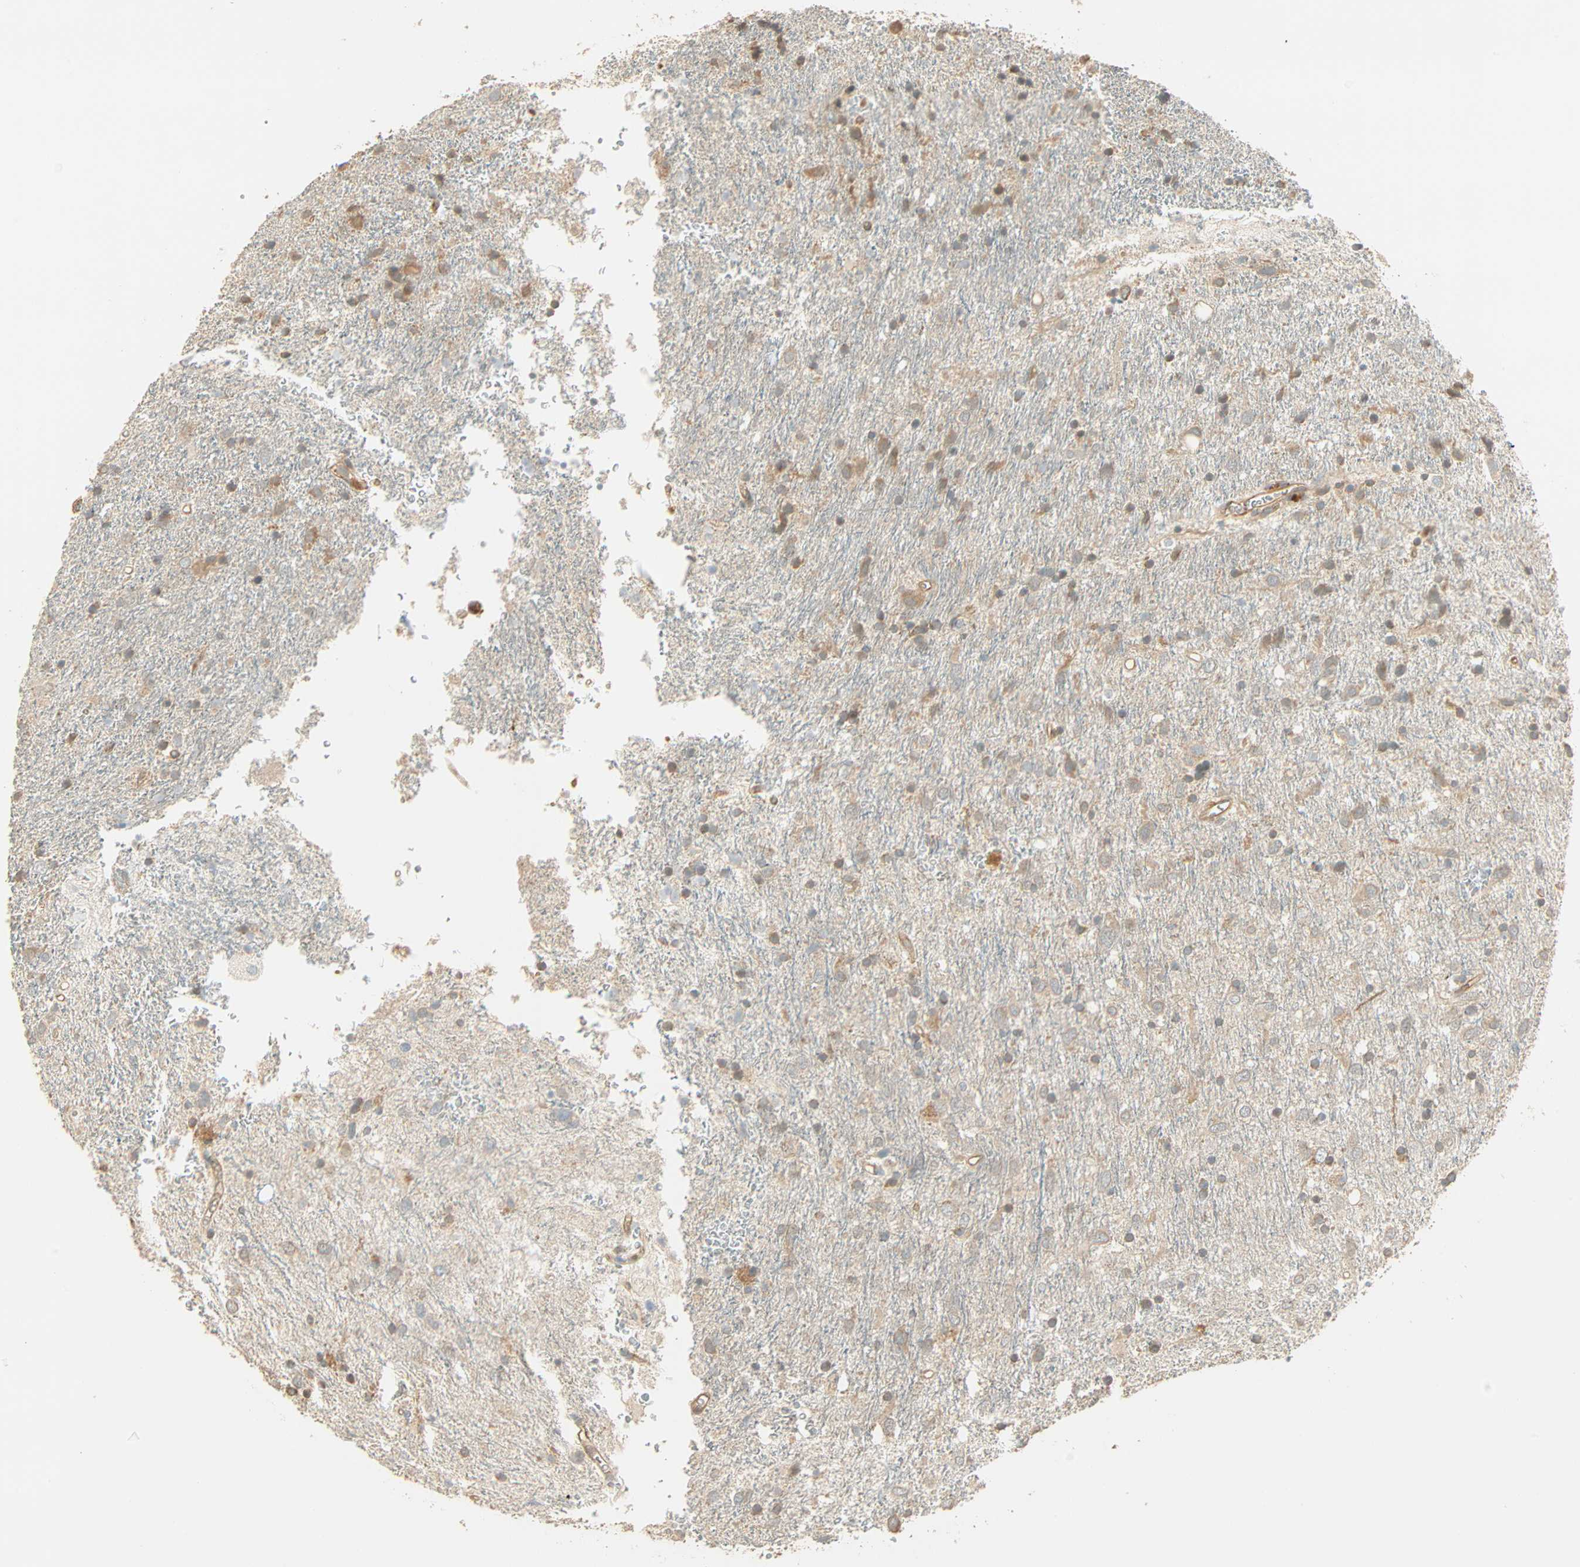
{"staining": {"intensity": "weak", "quantity": "<25%", "location": "cytoplasmic/membranous"}, "tissue": "glioma", "cell_type": "Tumor cells", "image_type": "cancer", "snomed": [{"axis": "morphology", "description": "Glioma, malignant, Low grade"}, {"axis": "topography", "description": "Brain"}], "caption": "This is an immunohistochemistry photomicrograph of glioma. There is no expression in tumor cells.", "gene": "GALK1", "patient": {"sex": "male", "age": 77}}